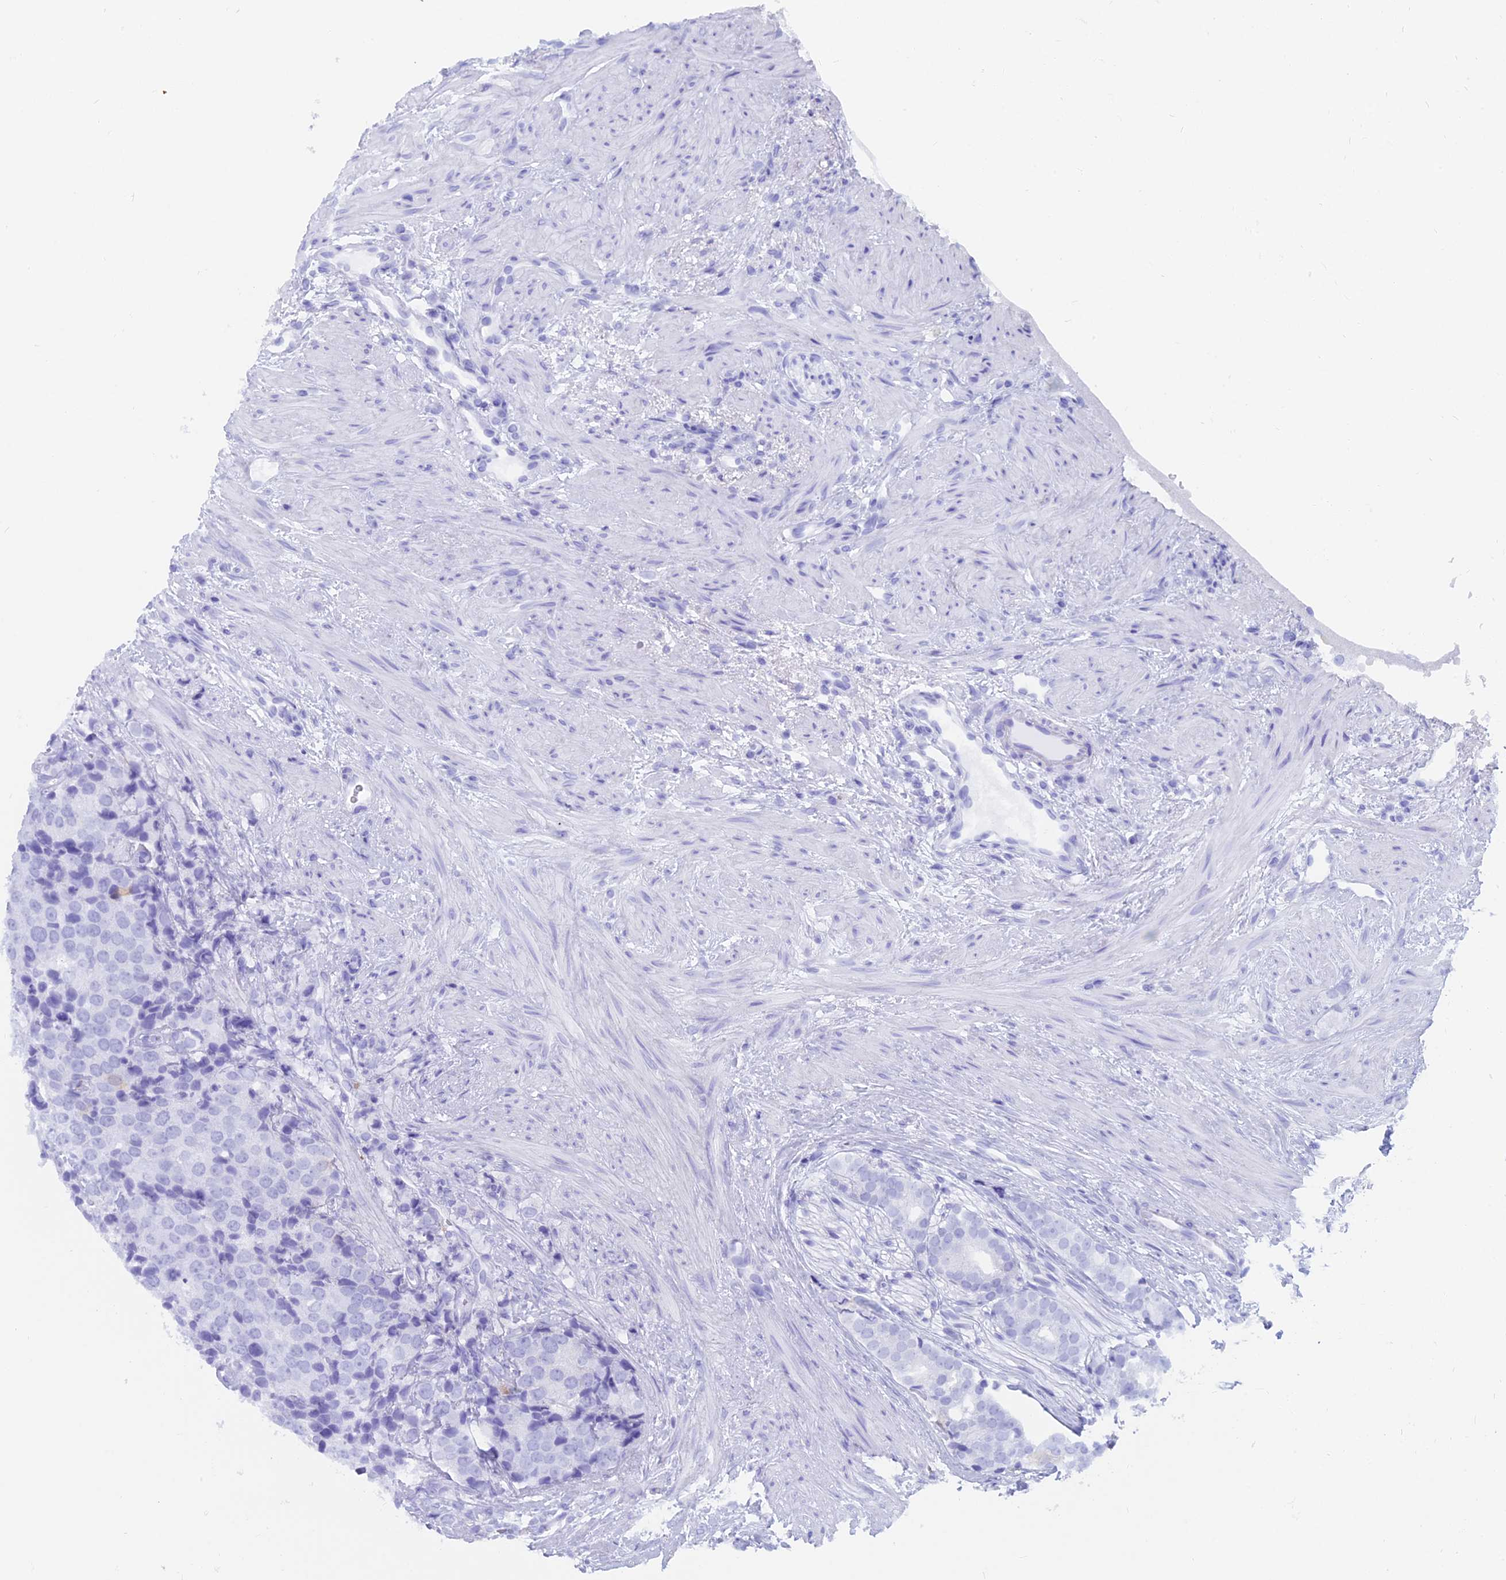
{"staining": {"intensity": "strong", "quantity": "<25%", "location": "cytoplasmic/membranous"}, "tissue": "prostate cancer", "cell_type": "Tumor cells", "image_type": "cancer", "snomed": [{"axis": "morphology", "description": "Adenocarcinoma, High grade"}, {"axis": "topography", "description": "Prostate"}], "caption": "Prostate cancer tissue reveals strong cytoplasmic/membranous positivity in about <25% of tumor cells, visualized by immunohistochemistry.", "gene": "CAPS", "patient": {"sex": "male", "age": 49}}